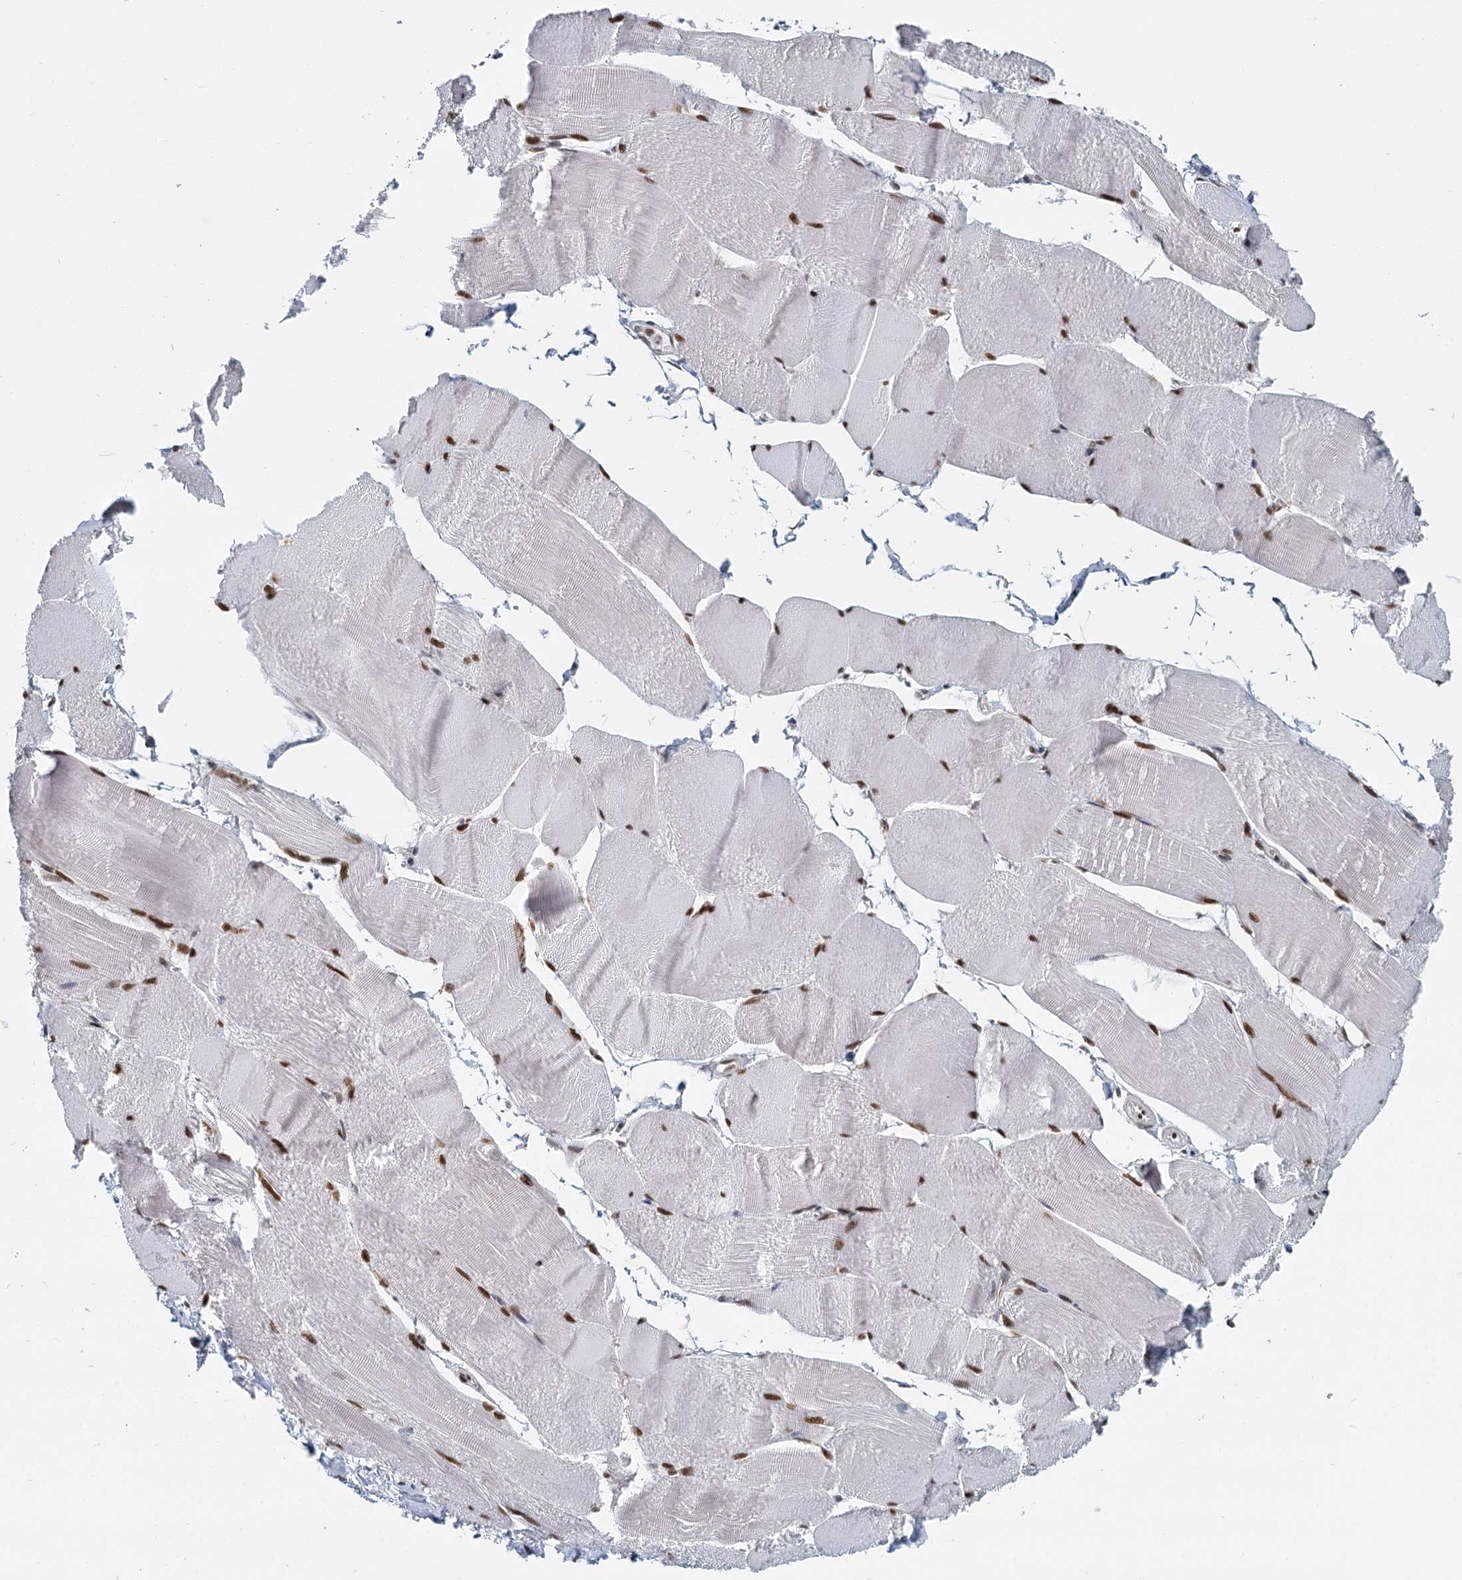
{"staining": {"intensity": "strong", "quantity": ">75%", "location": "nuclear"}, "tissue": "skeletal muscle", "cell_type": "Myocytes", "image_type": "normal", "snomed": [{"axis": "morphology", "description": "Normal tissue, NOS"}, {"axis": "morphology", "description": "Basal cell carcinoma"}, {"axis": "topography", "description": "Skeletal muscle"}], "caption": "Skeletal muscle was stained to show a protein in brown. There is high levels of strong nuclear expression in about >75% of myocytes. Nuclei are stained in blue.", "gene": "RPRD1A", "patient": {"sex": "female", "age": 64}}